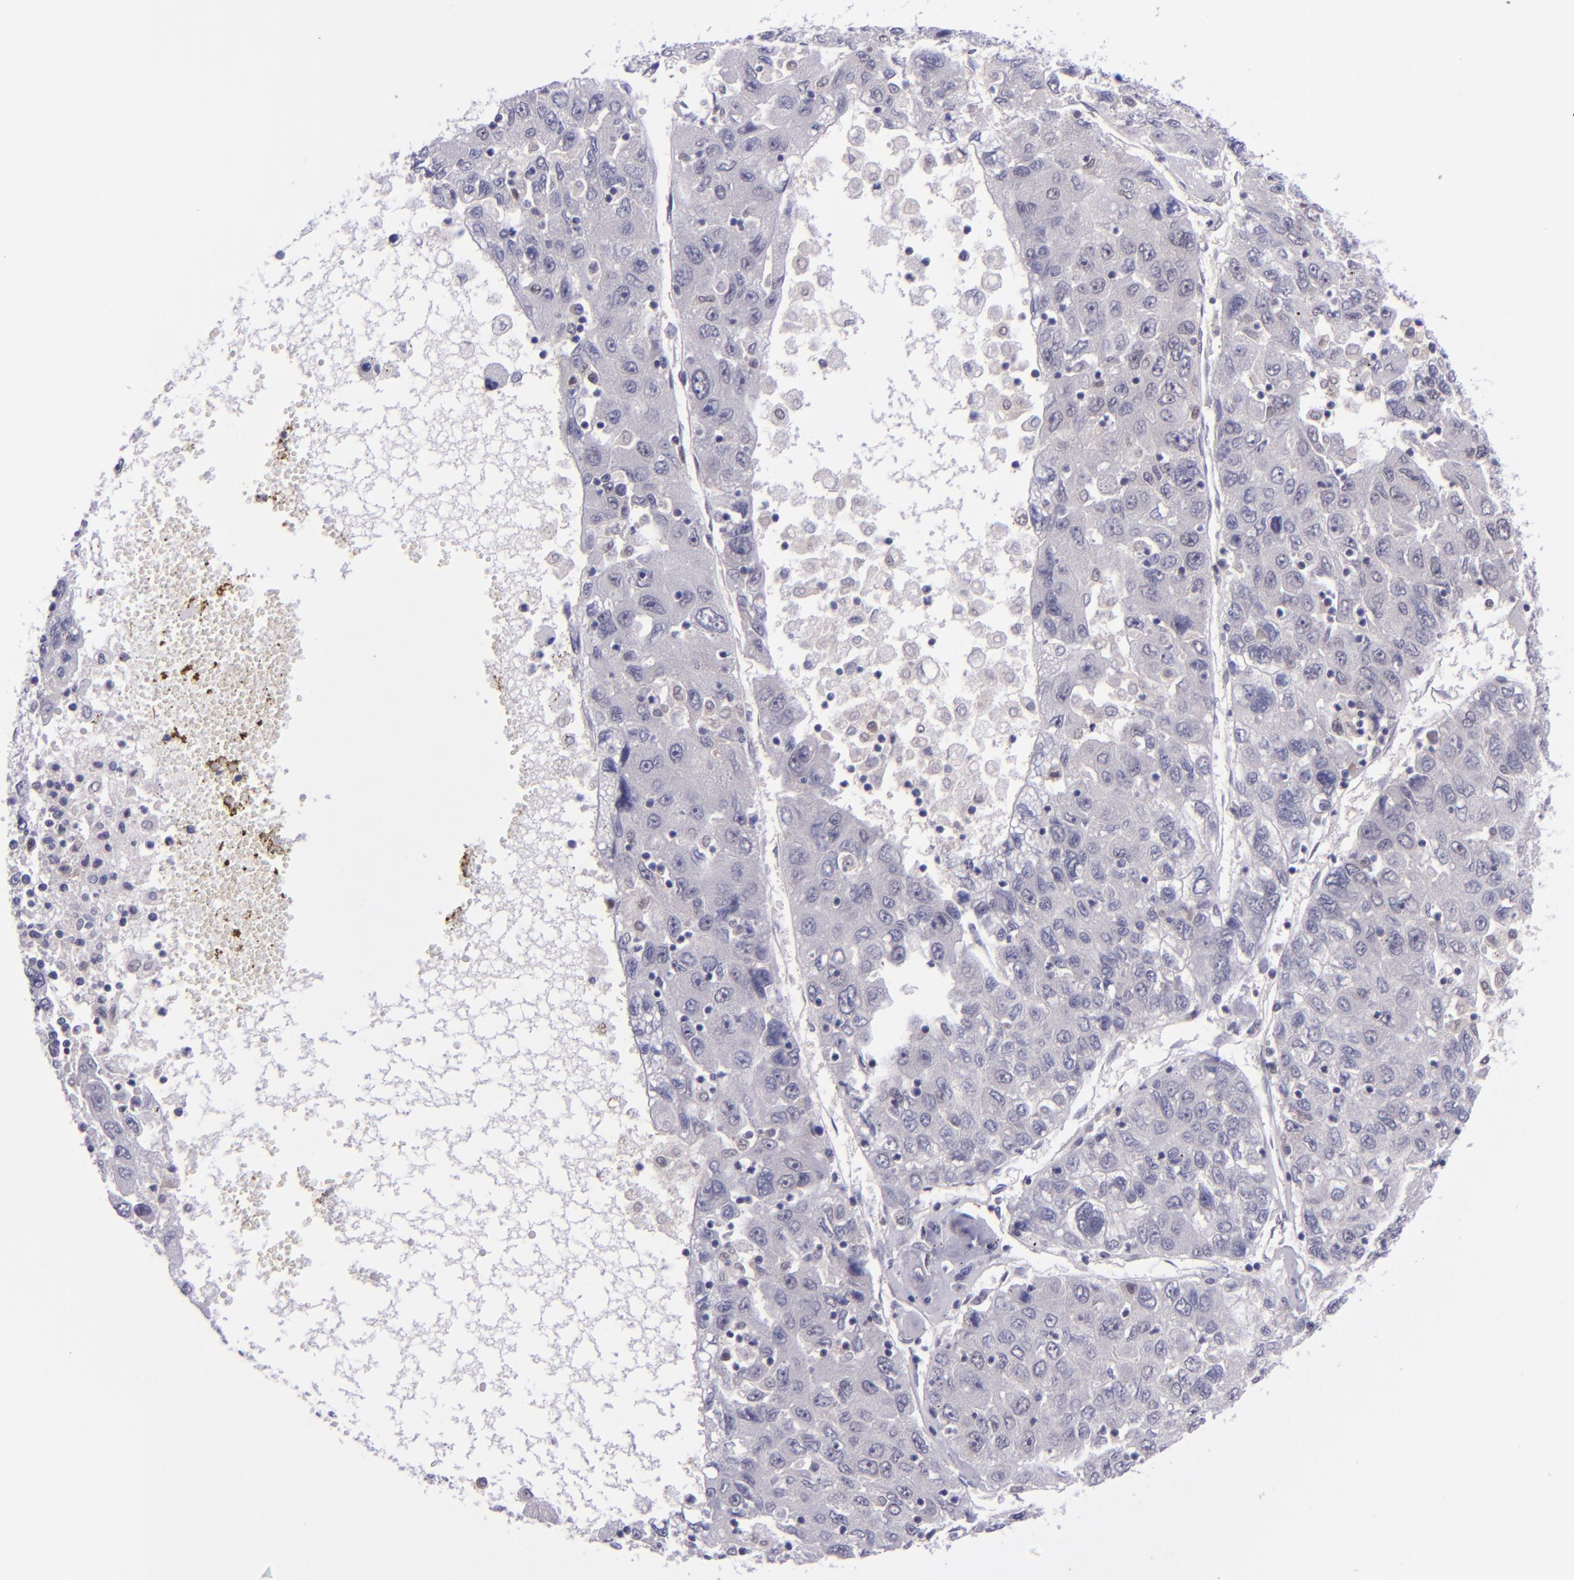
{"staining": {"intensity": "negative", "quantity": "none", "location": "none"}, "tissue": "liver cancer", "cell_type": "Tumor cells", "image_type": "cancer", "snomed": [{"axis": "morphology", "description": "Carcinoma, Hepatocellular, NOS"}, {"axis": "topography", "description": "Liver"}], "caption": "Immunohistochemistry (IHC) of human liver hepatocellular carcinoma demonstrates no positivity in tumor cells. Brightfield microscopy of IHC stained with DAB (brown) and hematoxylin (blue), captured at high magnification.", "gene": "BAG1", "patient": {"sex": "male", "age": 49}}